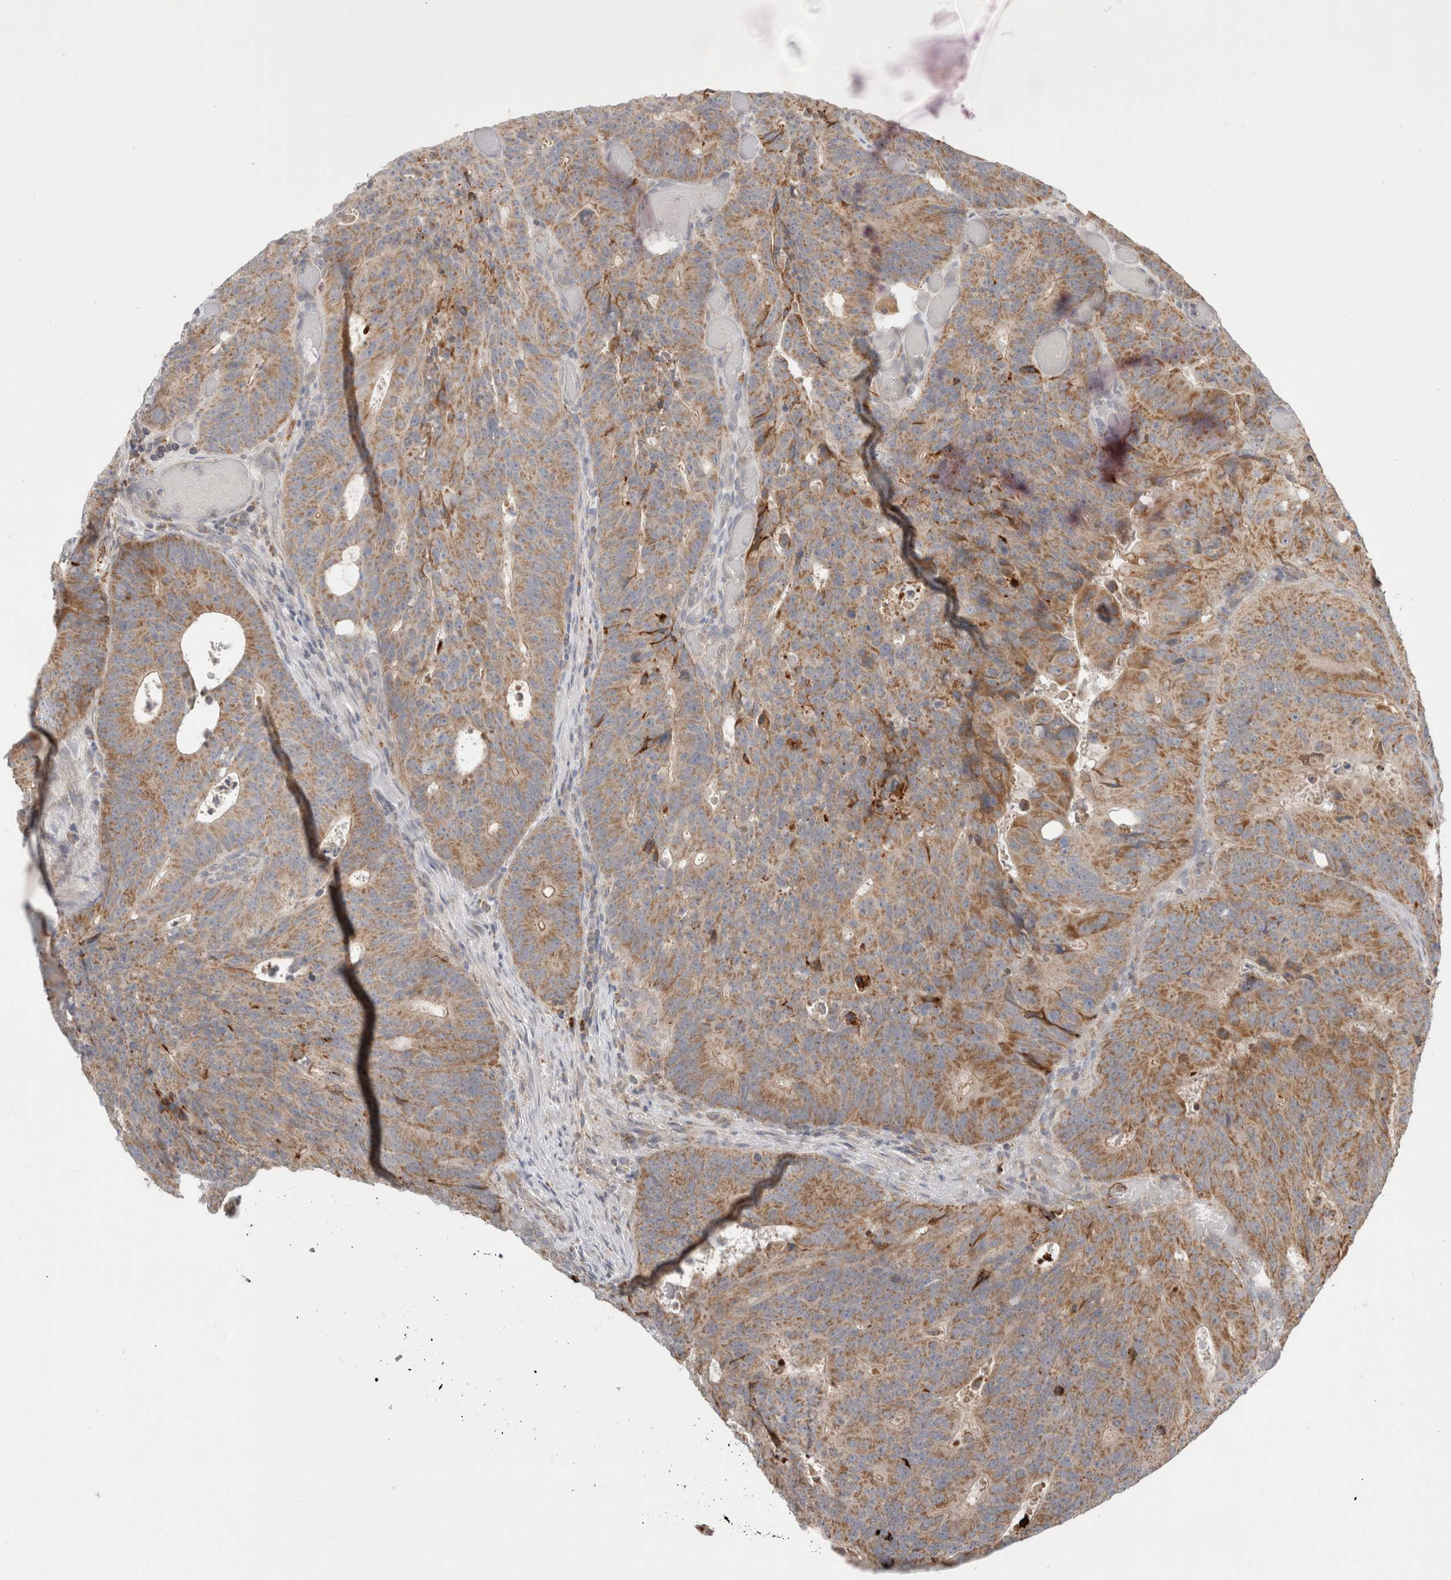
{"staining": {"intensity": "moderate", "quantity": ">75%", "location": "cytoplasmic/membranous"}, "tissue": "colorectal cancer", "cell_type": "Tumor cells", "image_type": "cancer", "snomed": [{"axis": "morphology", "description": "Adenocarcinoma, NOS"}, {"axis": "topography", "description": "Colon"}], "caption": "A micrograph showing moderate cytoplasmic/membranous positivity in approximately >75% of tumor cells in colorectal adenocarcinoma, as visualized by brown immunohistochemical staining.", "gene": "HROB", "patient": {"sex": "male", "age": 87}}